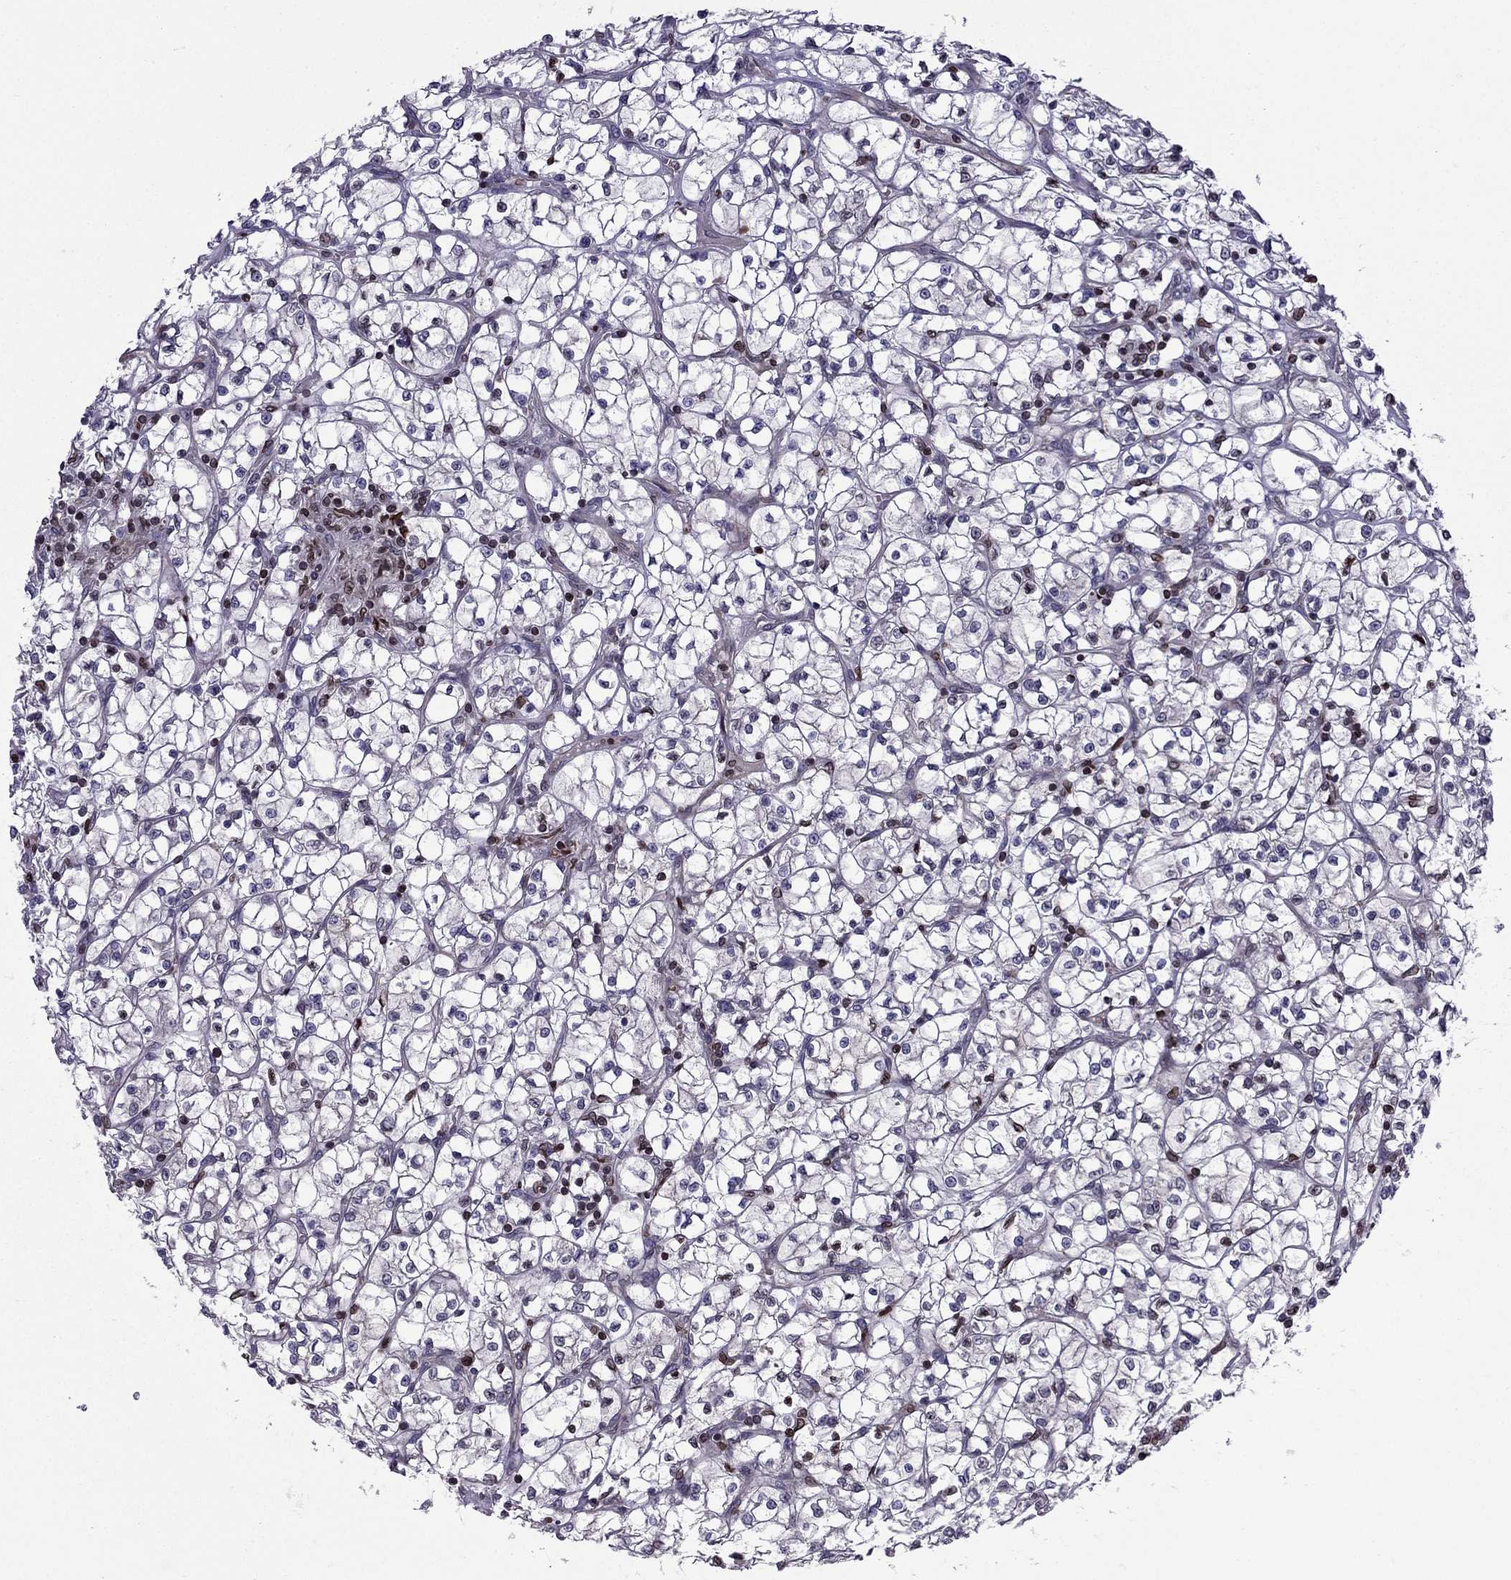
{"staining": {"intensity": "negative", "quantity": "none", "location": "none"}, "tissue": "renal cancer", "cell_type": "Tumor cells", "image_type": "cancer", "snomed": [{"axis": "morphology", "description": "Adenocarcinoma, NOS"}, {"axis": "topography", "description": "Kidney"}], "caption": "Tumor cells are negative for protein expression in human renal cancer (adenocarcinoma). (DAB (3,3'-diaminobenzidine) immunohistochemistry, high magnification).", "gene": "CDC42BPA", "patient": {"sex": "female", "age": 64}}